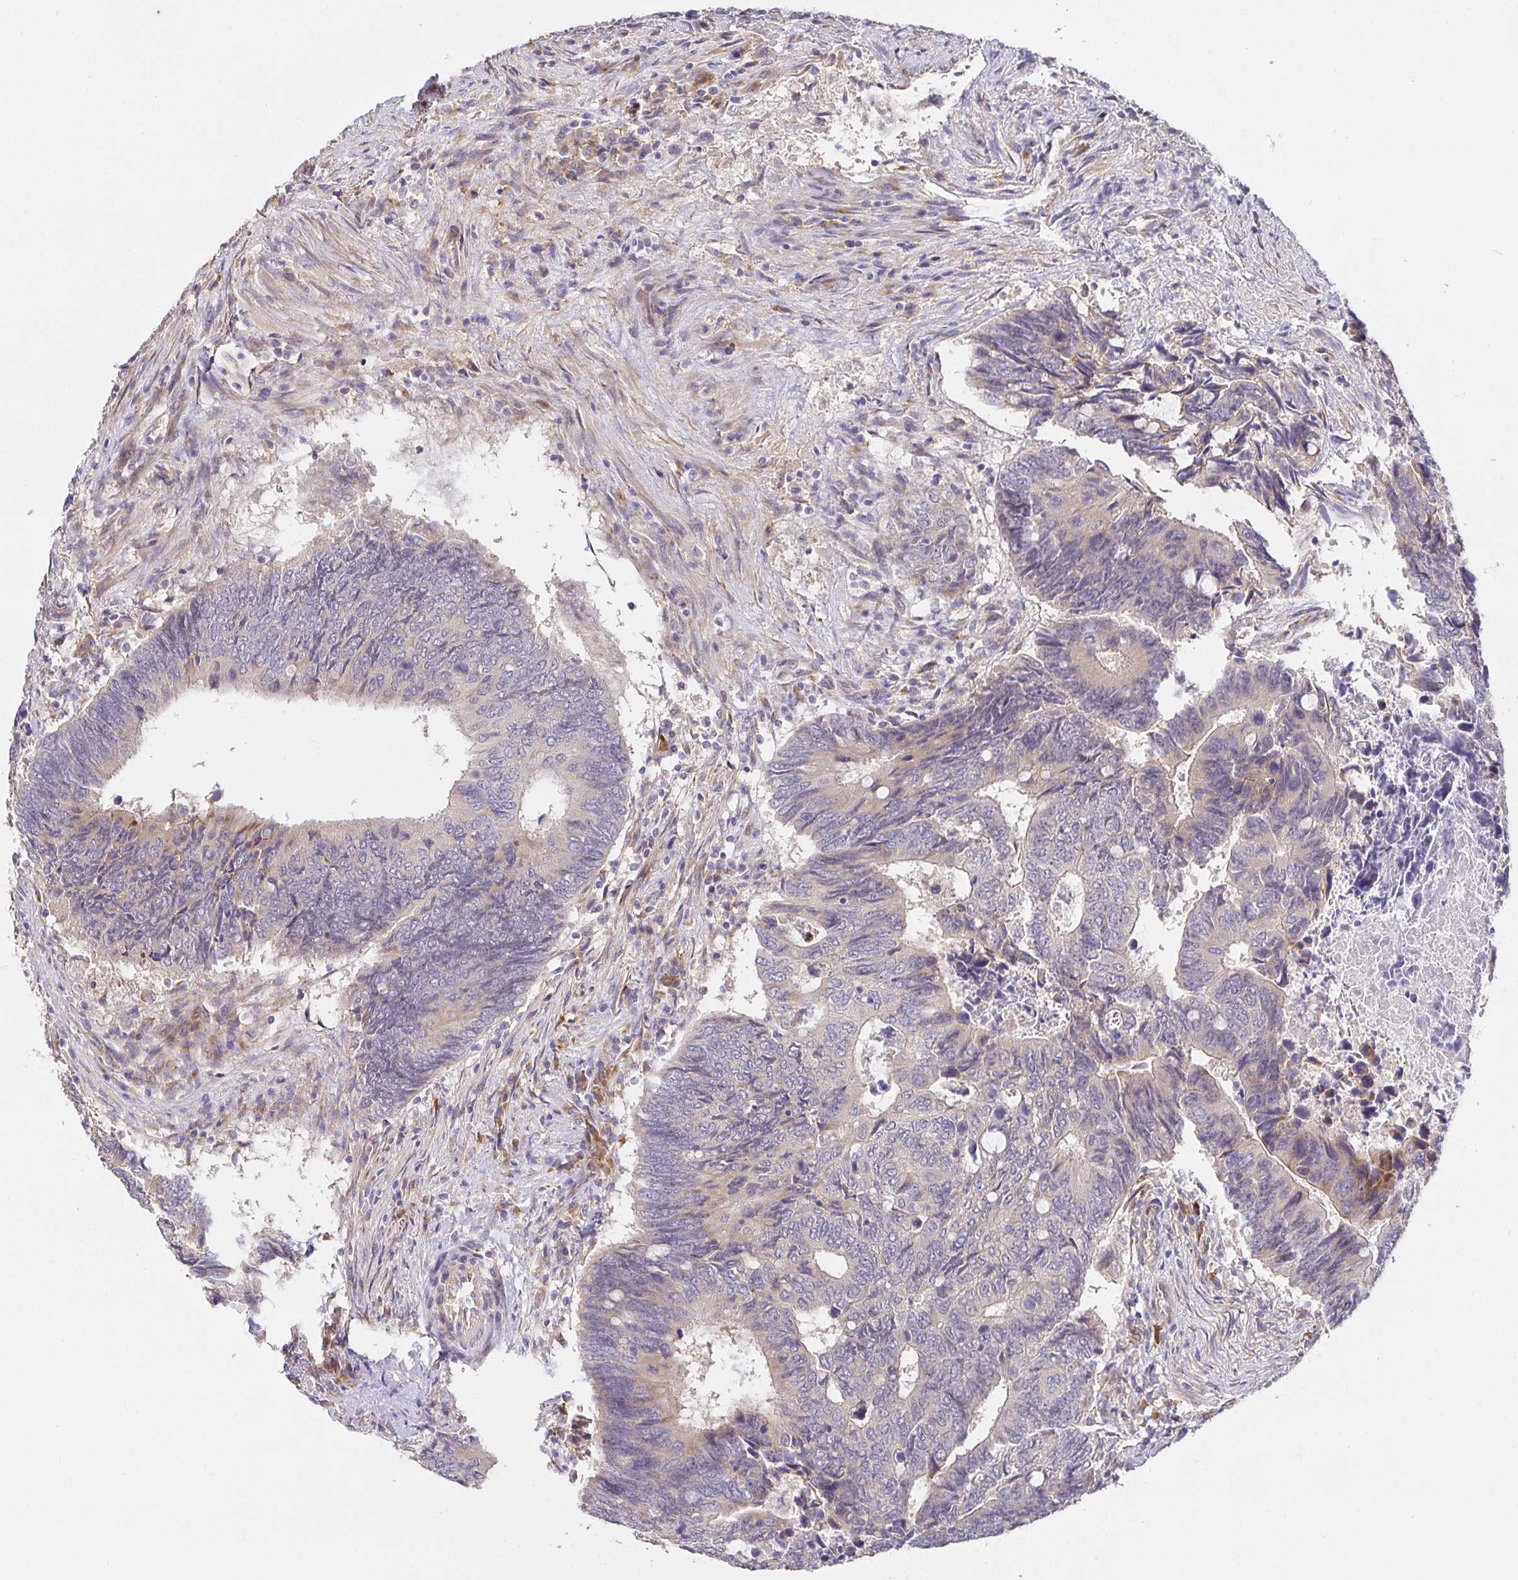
{"staining": {"intensity": "weak", "quantity": "<25%", "location": "cytoplasmic/membranous"}, "tissue": "colorectal cancer", "cell_type": "Tumor cells", "image_type": "cancer", "snomed": [{"axis": "morphology", "description": "Adenocarcinoma, NOS"}, {"axis": "topography", "description": "Colon"}], "caption": "Tumor cells are negative for protein expression in human adenocarcinoma (colorectal). The staining is performed using DAB (3,3'-diaminobenzidine) brown chromogen with nuclei counter-stained in using hematoxylin.", "gene": "ZDHHC11", "patient": {"sex": "male", "age": 87}}